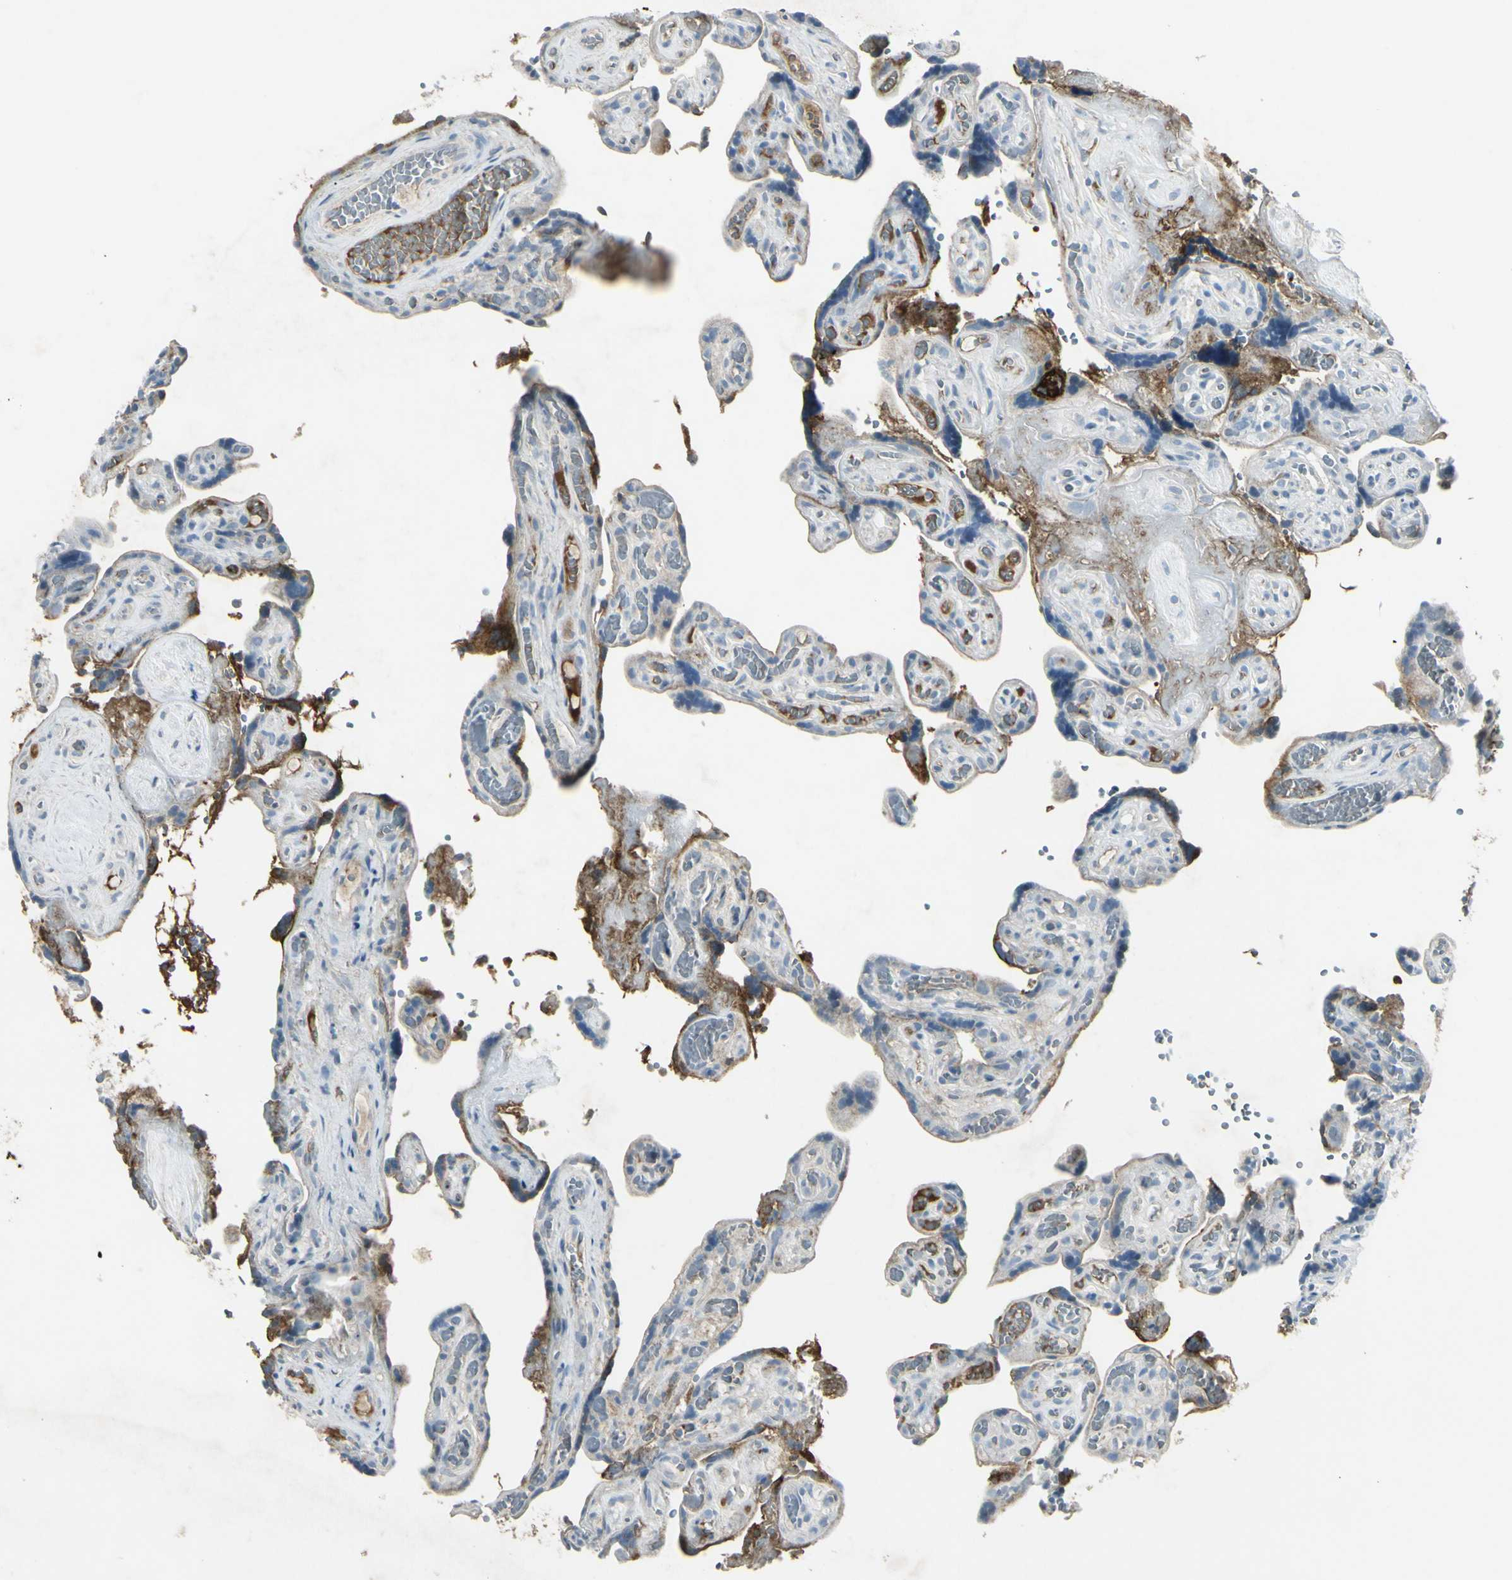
{"staining": {"intensity": "moderate", "quantity": "25%-75%", "location": "cytoplasmic/membranous"}, "tissue": "placenta", "cell_type": "Decidual cells", "image_type": "normal", "snomed": [{"axis": "morphology", "description": "Normal tissue, NOS"}, {"axis": "topography", "description": "Placenta"}], "caption": "Placenta was stained to show a protein in brown. There is medium levels of moderate cytoplasmic/membranous staining in approximately 25%-75% of decidual cells. (brown staining indicates protein expression, while blue staining denotes nuclei).", "gene": "IGHM", "patient": {"sex": "female", "age": 30}}